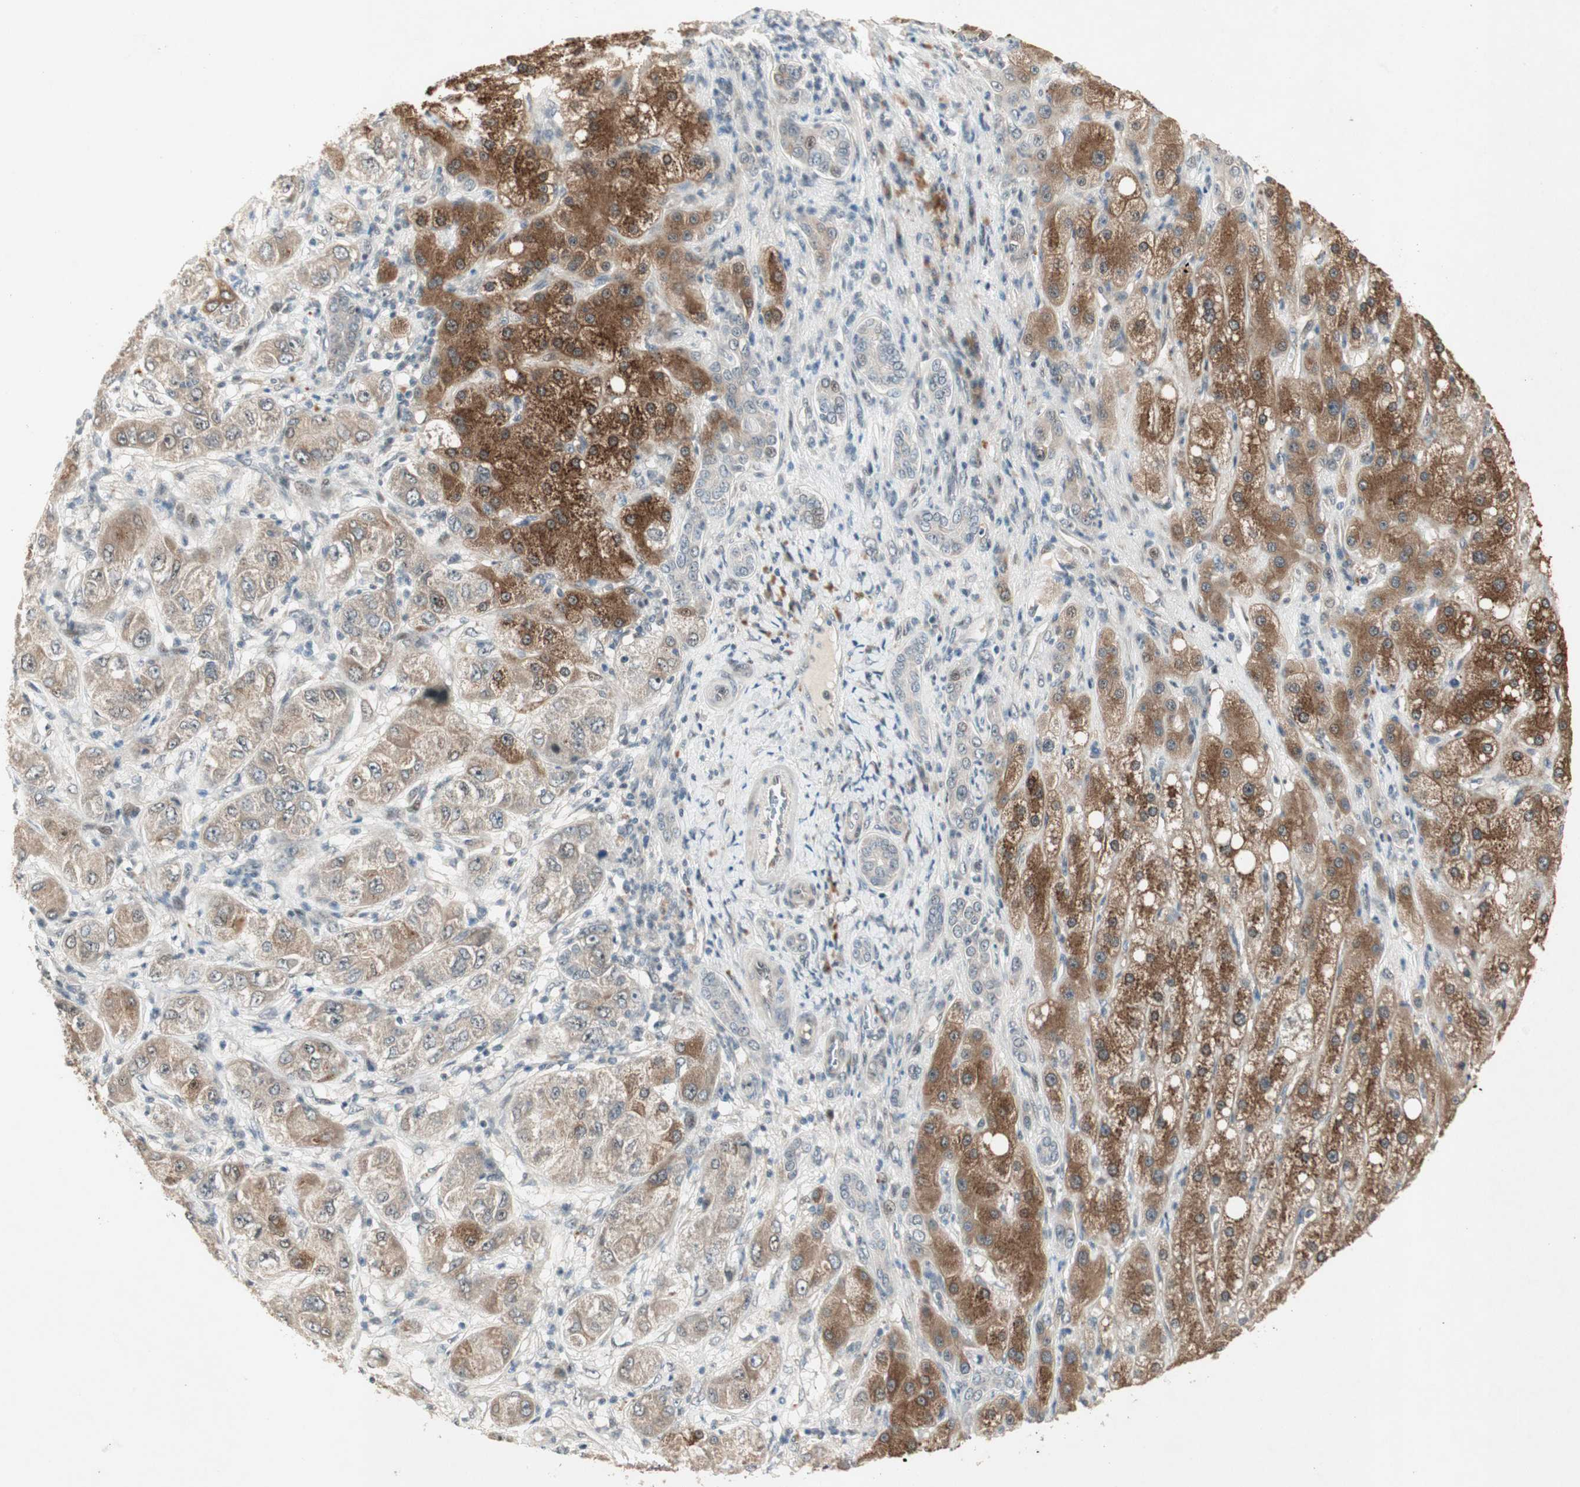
{"staining": {"intensity": "weak", "quantity": ">75%", "location": "cytoplasmic/membranous"}, "tissue": "liver cancer", "cell_type": "Tumor cells", "image_type": "cancer", "snomed": [{"axis": "morphology", "description": "Carcinoma, Hepatocellular, NOS"}, {"axis": "topography", "description": "Liver"}], "caption": "This histopathology image displays liver hepatocellular carcinoma stained with IHC to label a protein in brown. The cytoplasmic/membranous of tumor cells show weak positivity for the protein. Nuclei are counter-stained blue.", "gene": "ACSL5", "patient": {"sex": "male", "age": 80}}